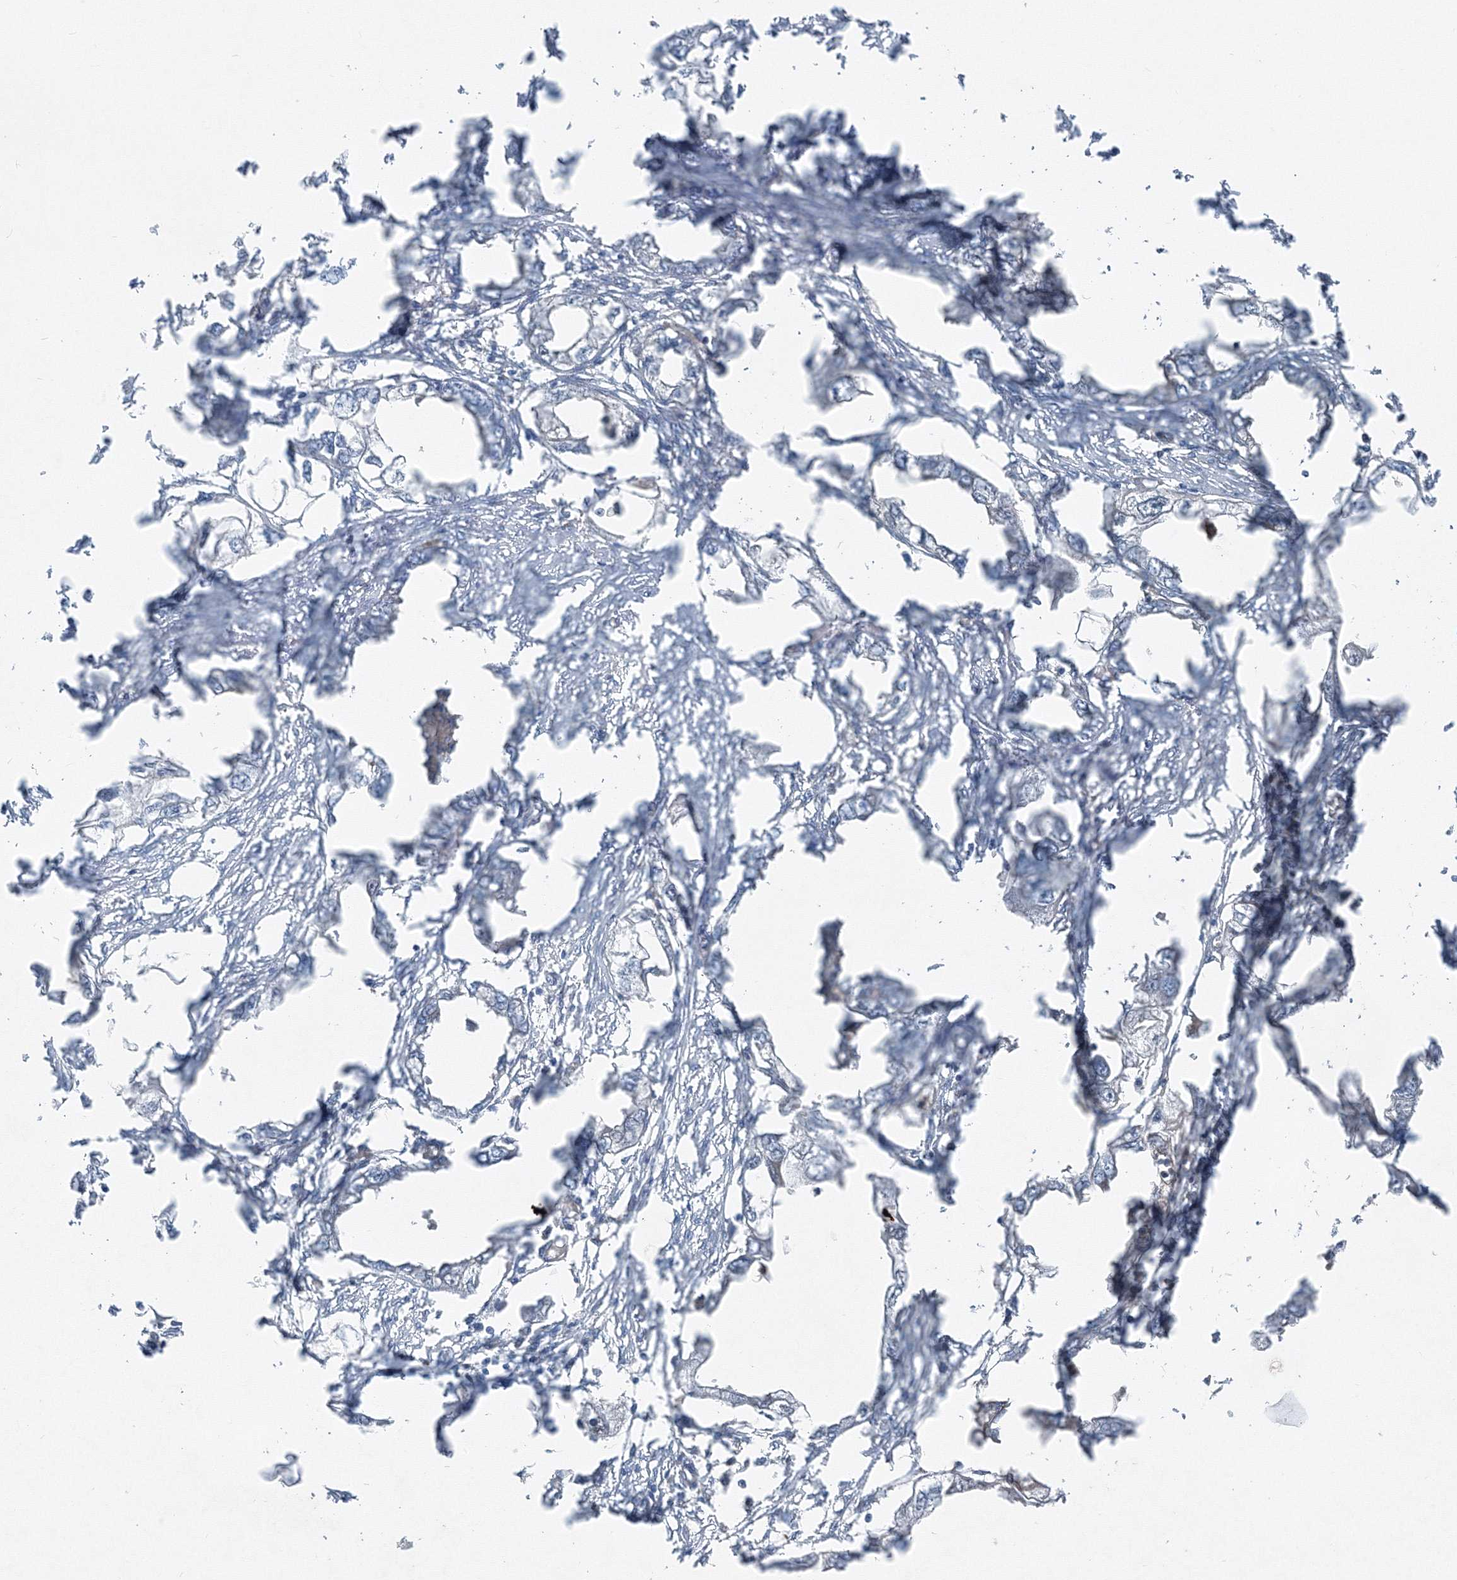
{"staining": {"intensity": "negative", "quantity": "none", "location": "none"}, "tissue": "endometrial cancer", "cell_type": "Tumor cells", "image_type": "cancer", "snomed": [{"axis": "morphology", "description": "Adenocarcinoma, NOS"}, {"axis": "morphology", "description": "Adenocarcinoma, metastatic, NOS"}, {"axis": "topography", "description": "Adipose tissue"}, {"axis": "topography", "description": "Endometrium"}], "caption": "Immunohistochemistry (IHC) of endometrial cancer demonstrates no expression in tumor cells.", "gene": "TPRKB", "patient": {"sex": "female", "age": 67}}